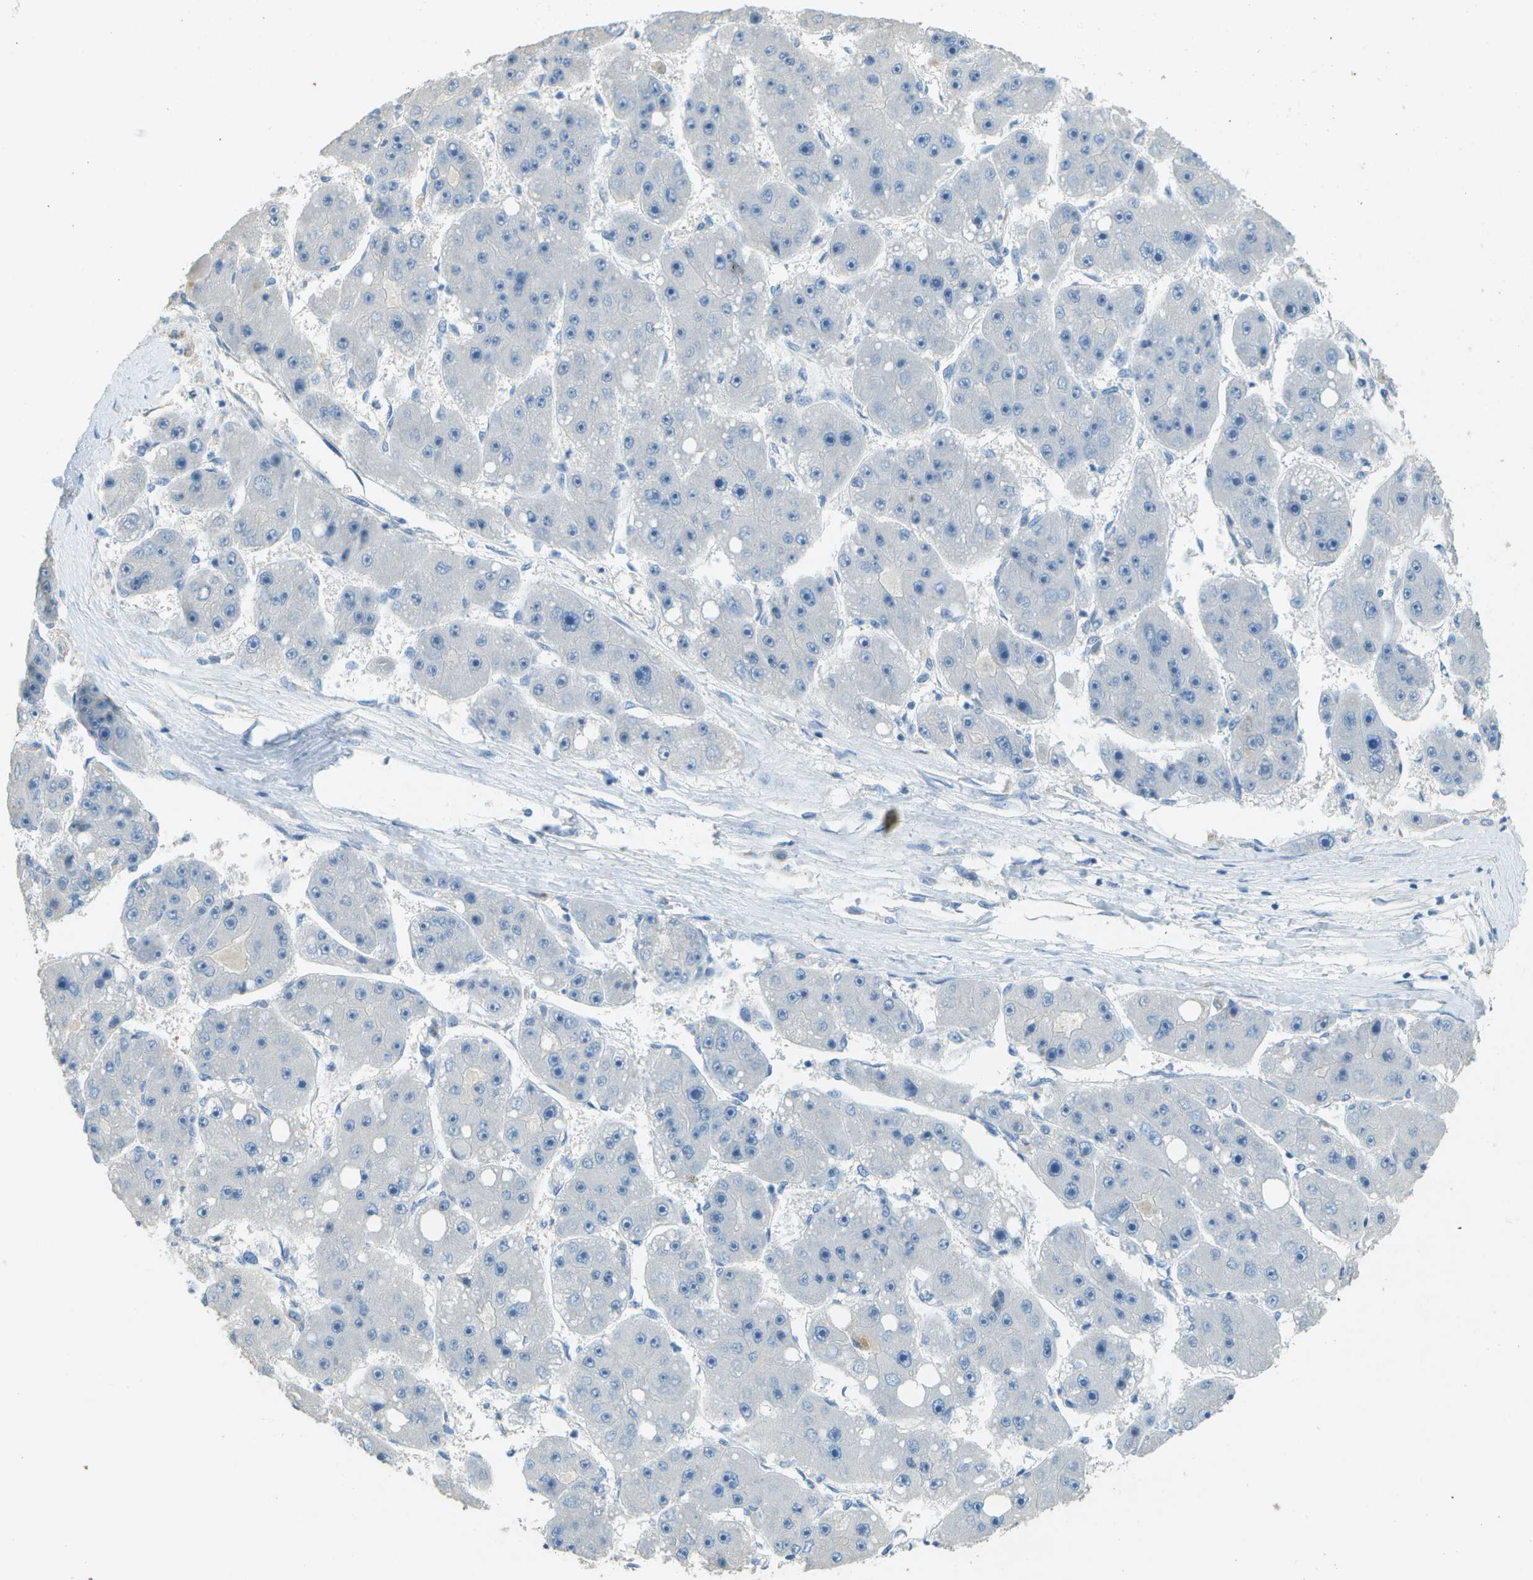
{"staining": {"intensity": "negative", "quantity": "none", "location": "none"}, "tissue": "liver cancer", "cell_type": "Tumor cells", "image_type": "cancer", "snomed": [{"axis": "morphology", "description": "Carcinoma, Hepatocellular, NOS"}, {"axis": "topography", "description": "Liver"}], "caption": "Immunohistochemistry (IHC) histopathology image of human liver cancer stained for a protein (brown), which reveals no staining in tumor cells. (DAB (3,3'-diaminobenzidine) immunohistochemistry visualized using brightfield microscopy, high magnification).", "gene": "LGI2", "patient": {"sex": "female", "age": 61}}